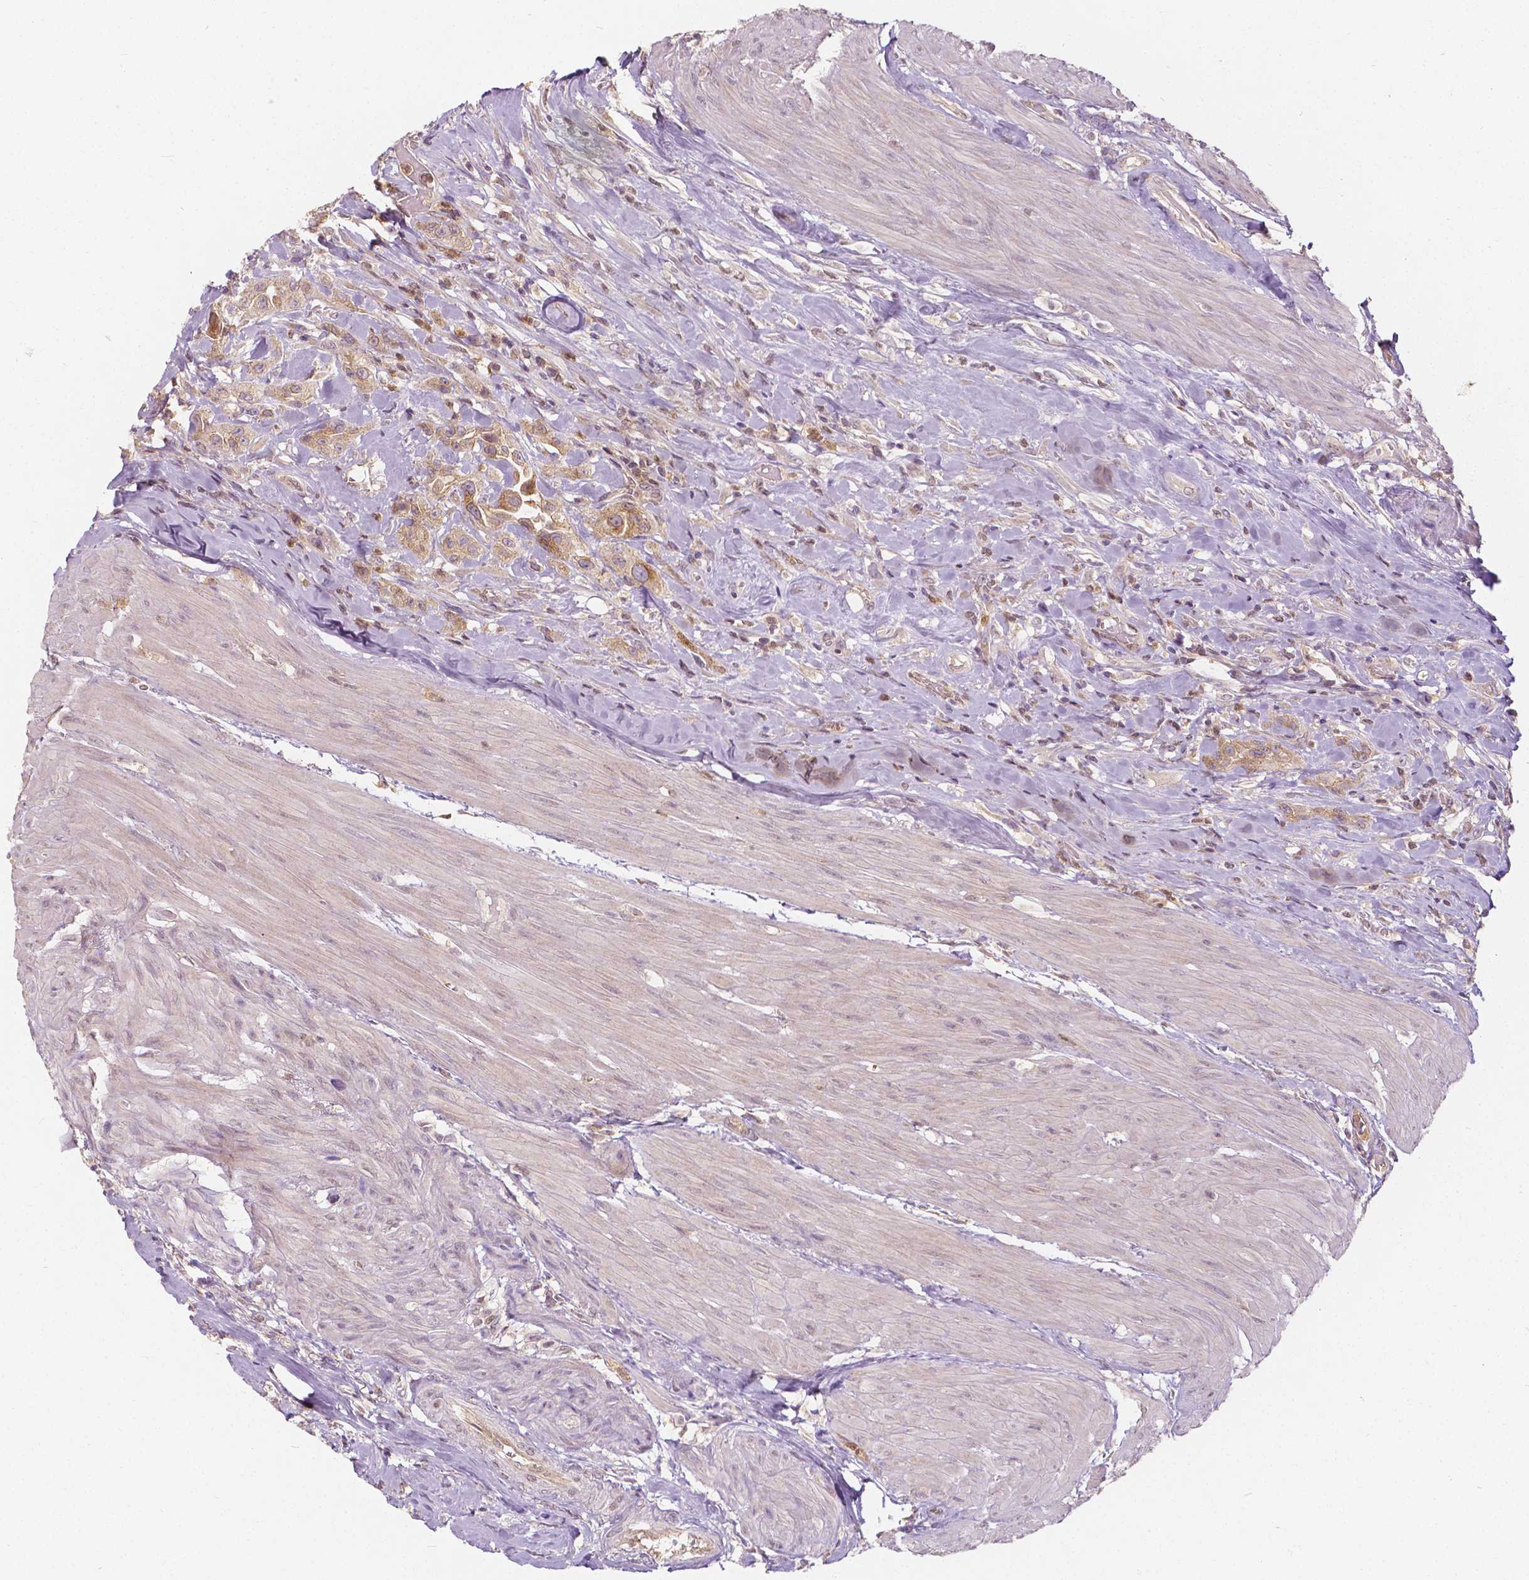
{"staining": {"intensity": "weak", "quantity": ">75%", "location": "cytoplasmic/membranous"}, "tissue": "urothelial cancer", "cell_type": "Tumor cells", "image_type": "cancer", "snomed": [{"axis": "morphology", "description": "Urothelial carcinoma, High grade"}, {"axis": "topography", "description": "Urinary bladder"}], "caption": "Immunohistochemical staining of human urothelial cancer shows low levels of weak cytoplasmic/membranous protein positivity in about >75% of tumor cells. (Brightfield microscopy of DAB IHC at high magnification).", "gene": "NAPRT", "patient": {"sex": "male", "age": 79}}